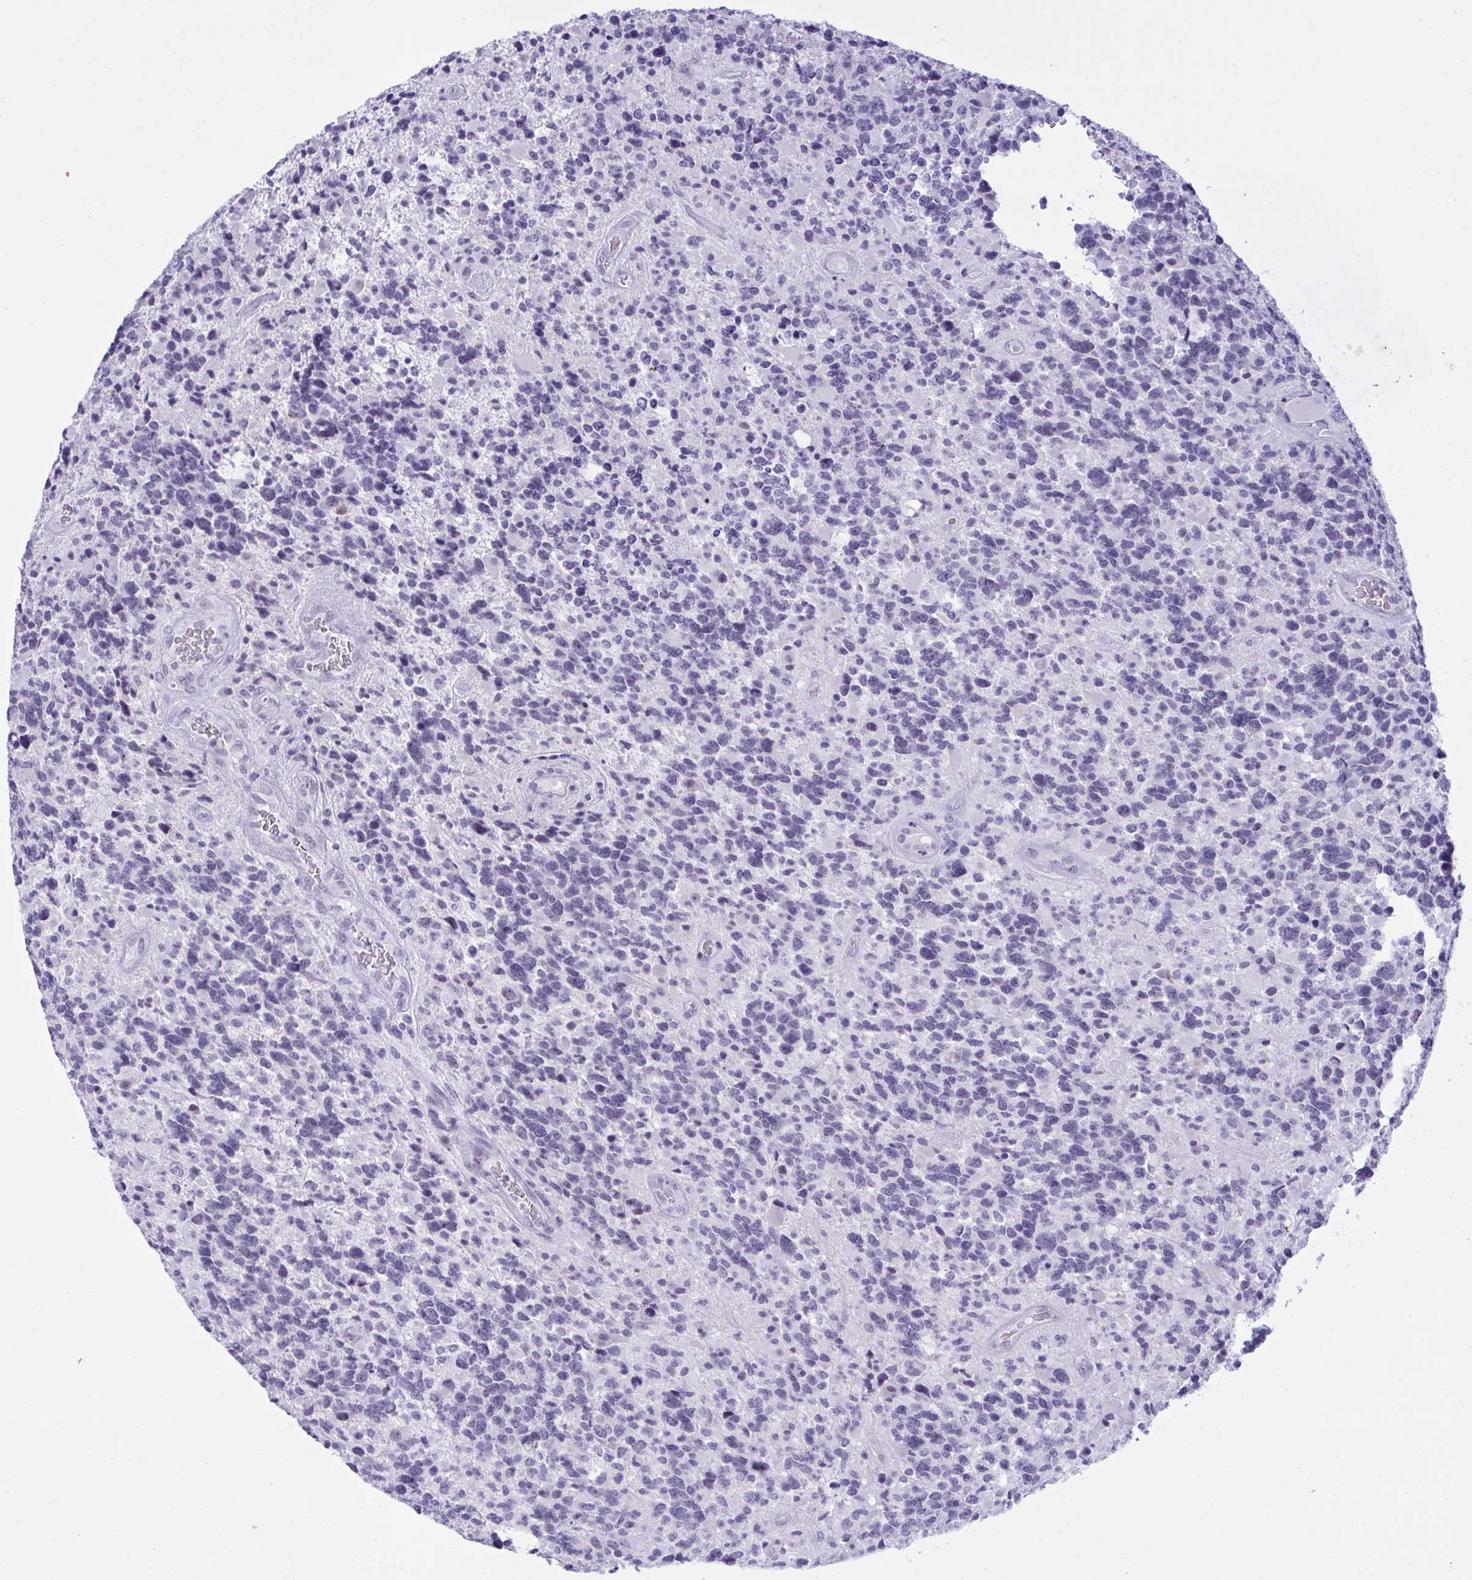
{"staining": {"intensity": "negative", "quantity": "none", "location": "none"}, "tissue": "glioma", "cell_type": "Tumor cells", "image_type": "cancer", "snomed": [{"axis": "morphology", "description": "Glioma, malignant, High grade"}, {"axis": "topography", "description": "Brain"}], "caption": "Image shows no significant protein staining in tumor cells of malignant glioma (high-grade).", "gene": "ELN", "patient": {"sex": "female", "age": 40}}